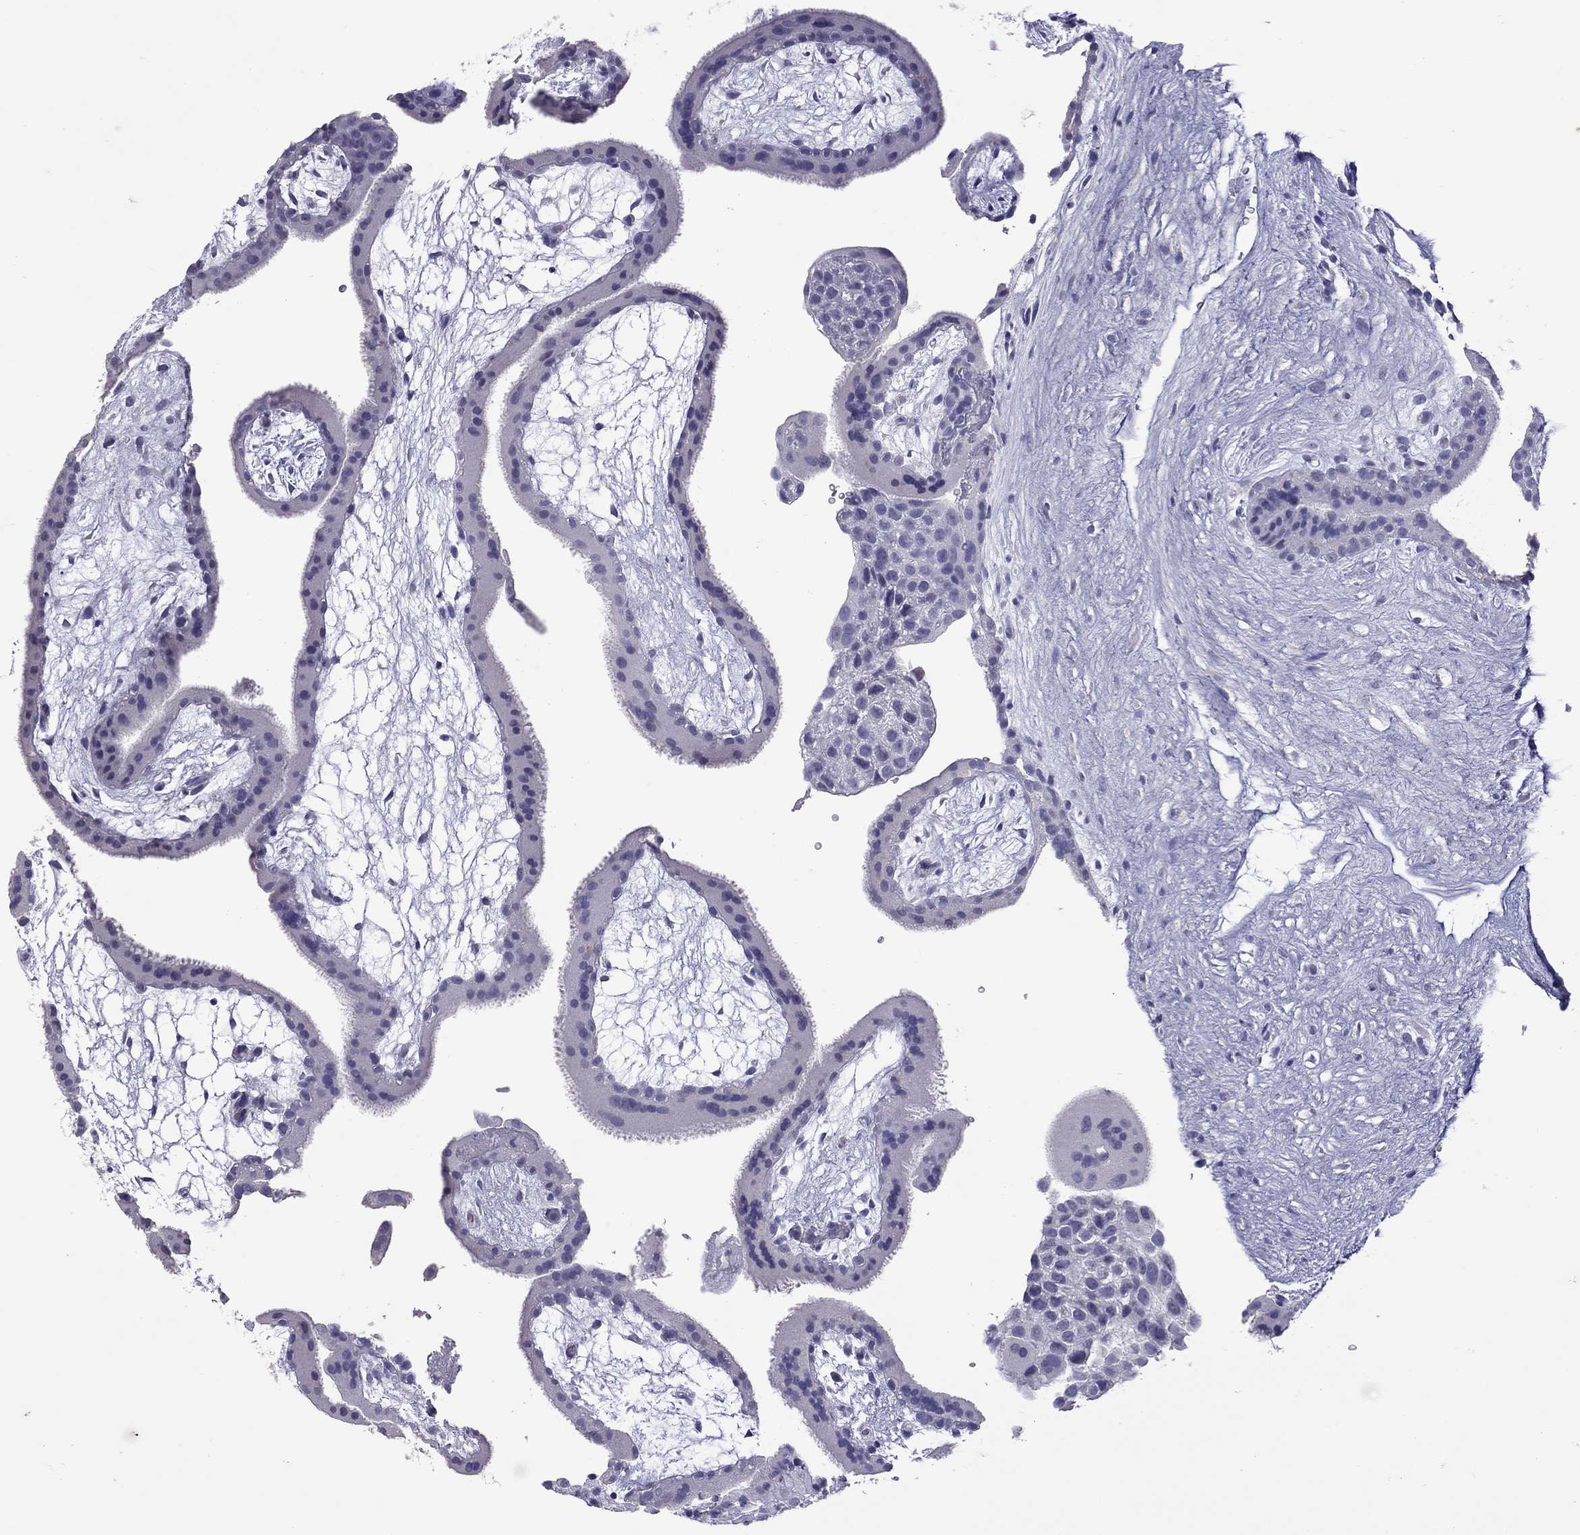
{"staining": {"intensity": "negative", "quantity": "none", "location": "none"}, "tissue": "placenta", "cell_type": "Decidual cells", "image_type": "normal", "snomed": [{"axis": "morphology", "description": "Normal tissue, NOS"}, {"axis": "topography", "description": "Placenta"}], "caption": "This is an IHC image of benign human placenta. There is no positivity in decidual cells.", "gene": "SLAMF1", "patient": {"sex": "female", "age": 19}}